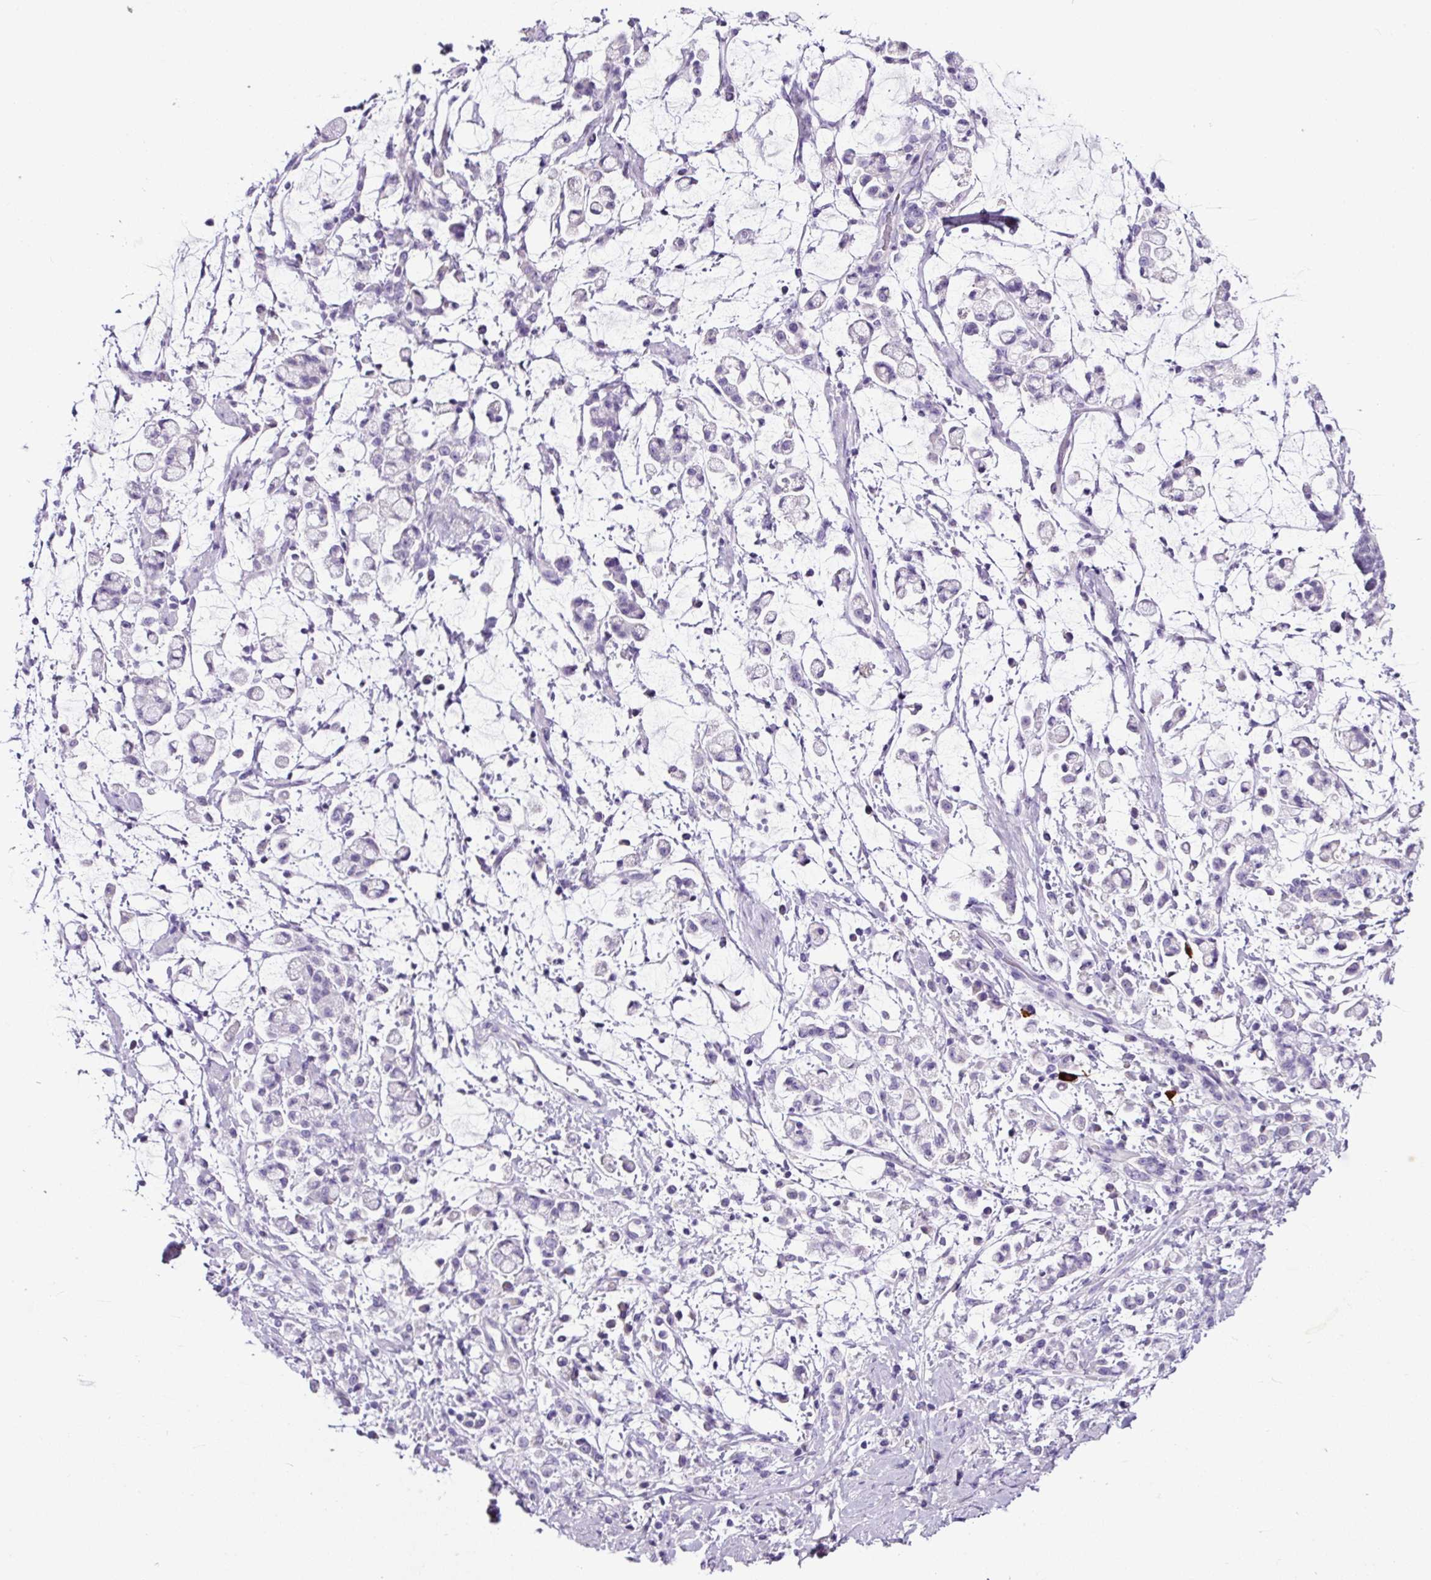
{"staining": {"intensity": "negative", "quantity": "none", "location": "none"}, "tissue": "stomach cancer", "cell_type": "Tumor cells", "image_type": "cancer", "snomed": [{"axis": "morphology", "description": "Adenocarcinoma, NOS"}, {"axis": "topography", "description": "Stomach"}], "caption": "IHC micrograph of stomach adenocarcinoma stained for a protein (brown), which displays no positivity in tumor cells. Brightfield microscopy of IHC stained with DAB (brown) and hematoxylin (blue), captured at high magnification.", "gene": "SP8", "patient": {"sex": "female", "age": 60}}